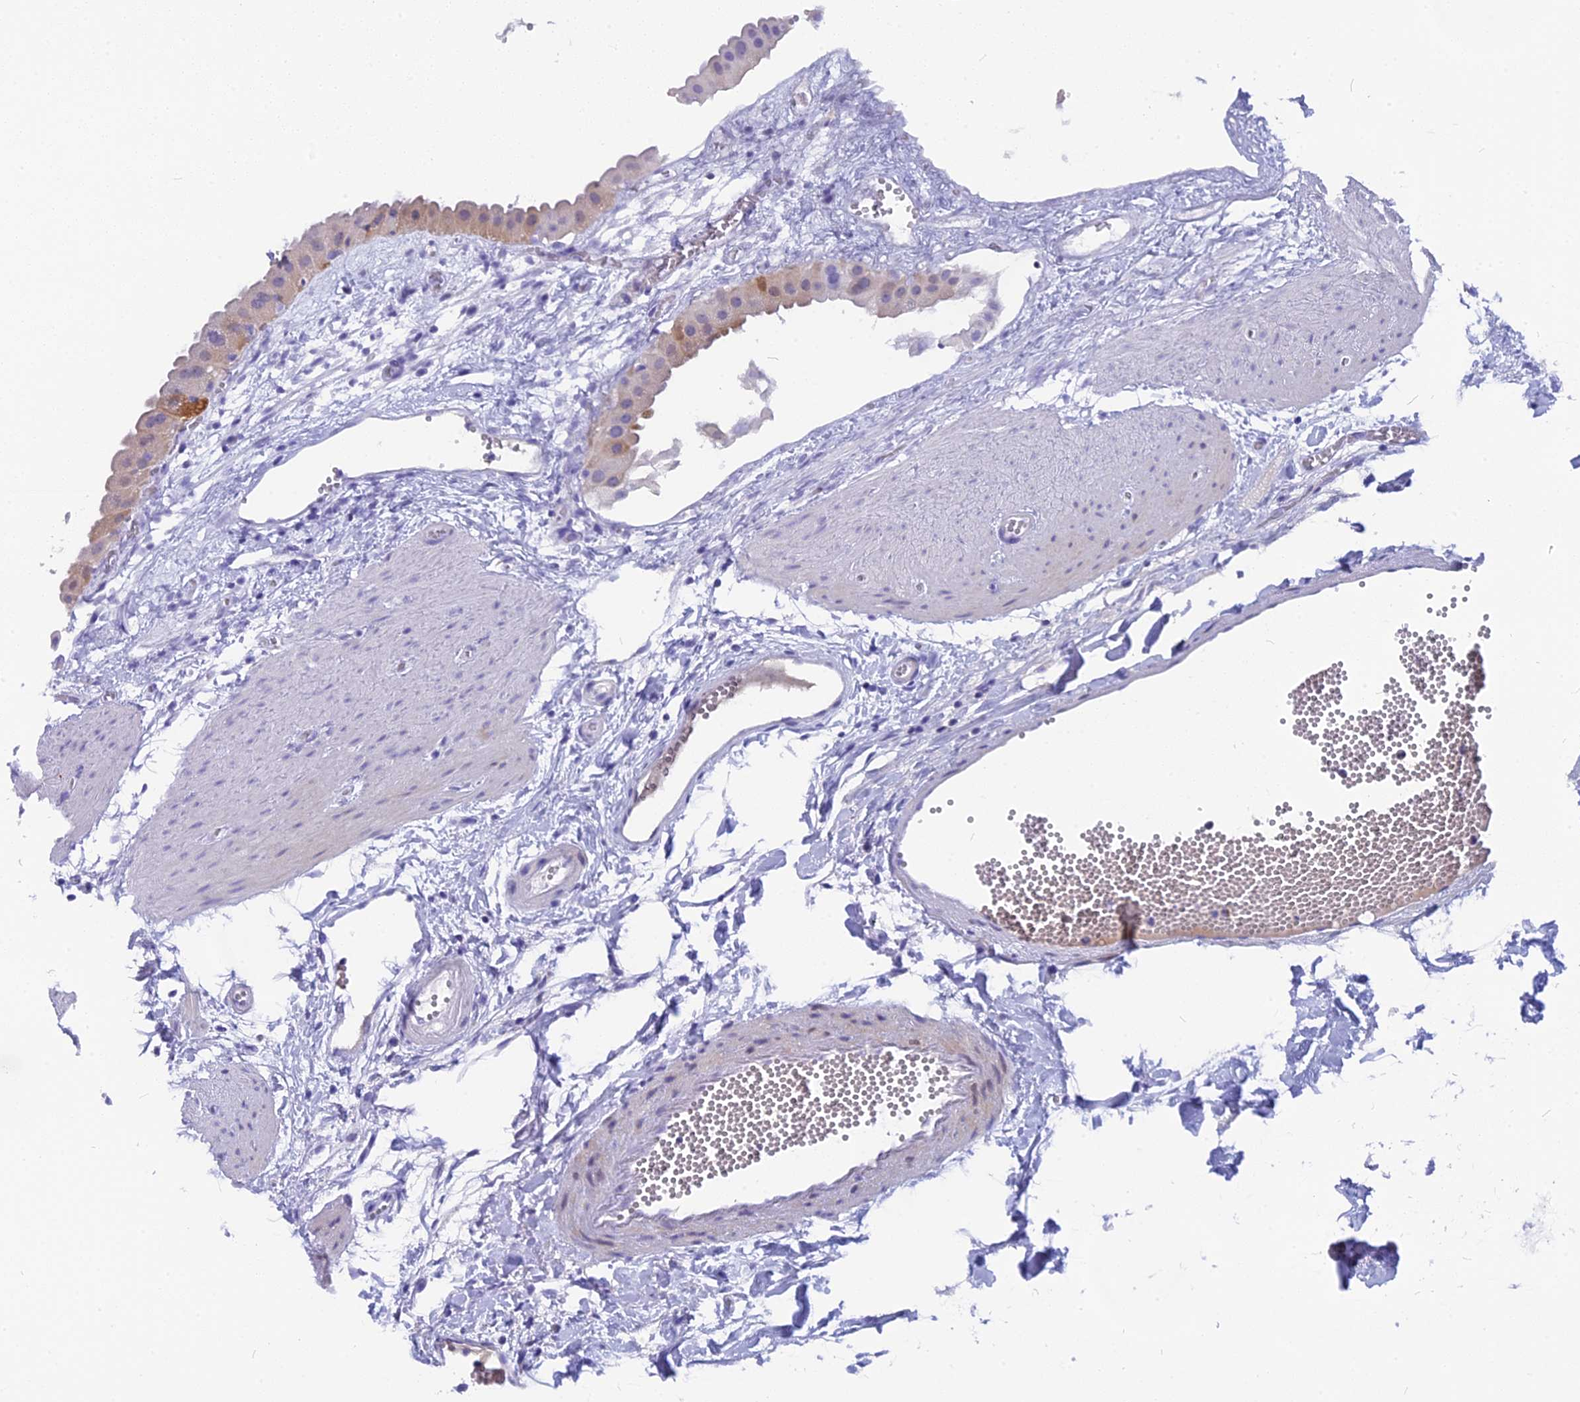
{"staining": {"intensity": "strong", "quantity": "25%-75%", "location": "cytoplasmic/membranous,nuclear"}, "tissue": "gallbladder", "cell_type": "Glandular cells", "image_type": "normal", "snomed": [{"axis": "morphology", "description": "Normal tissue, NOS"}, {"axis": "topography", "description": "Gallbladder"}], "caption": "Immunohistochemical staining of unremarkable gallbladder demonstrates strong cytoplasmic/membranous,nuclear protein positivity in about 25%-75% of glandular cells.", "gene": "NKPD1", "patient": {"sex": "female", "age": 64}}